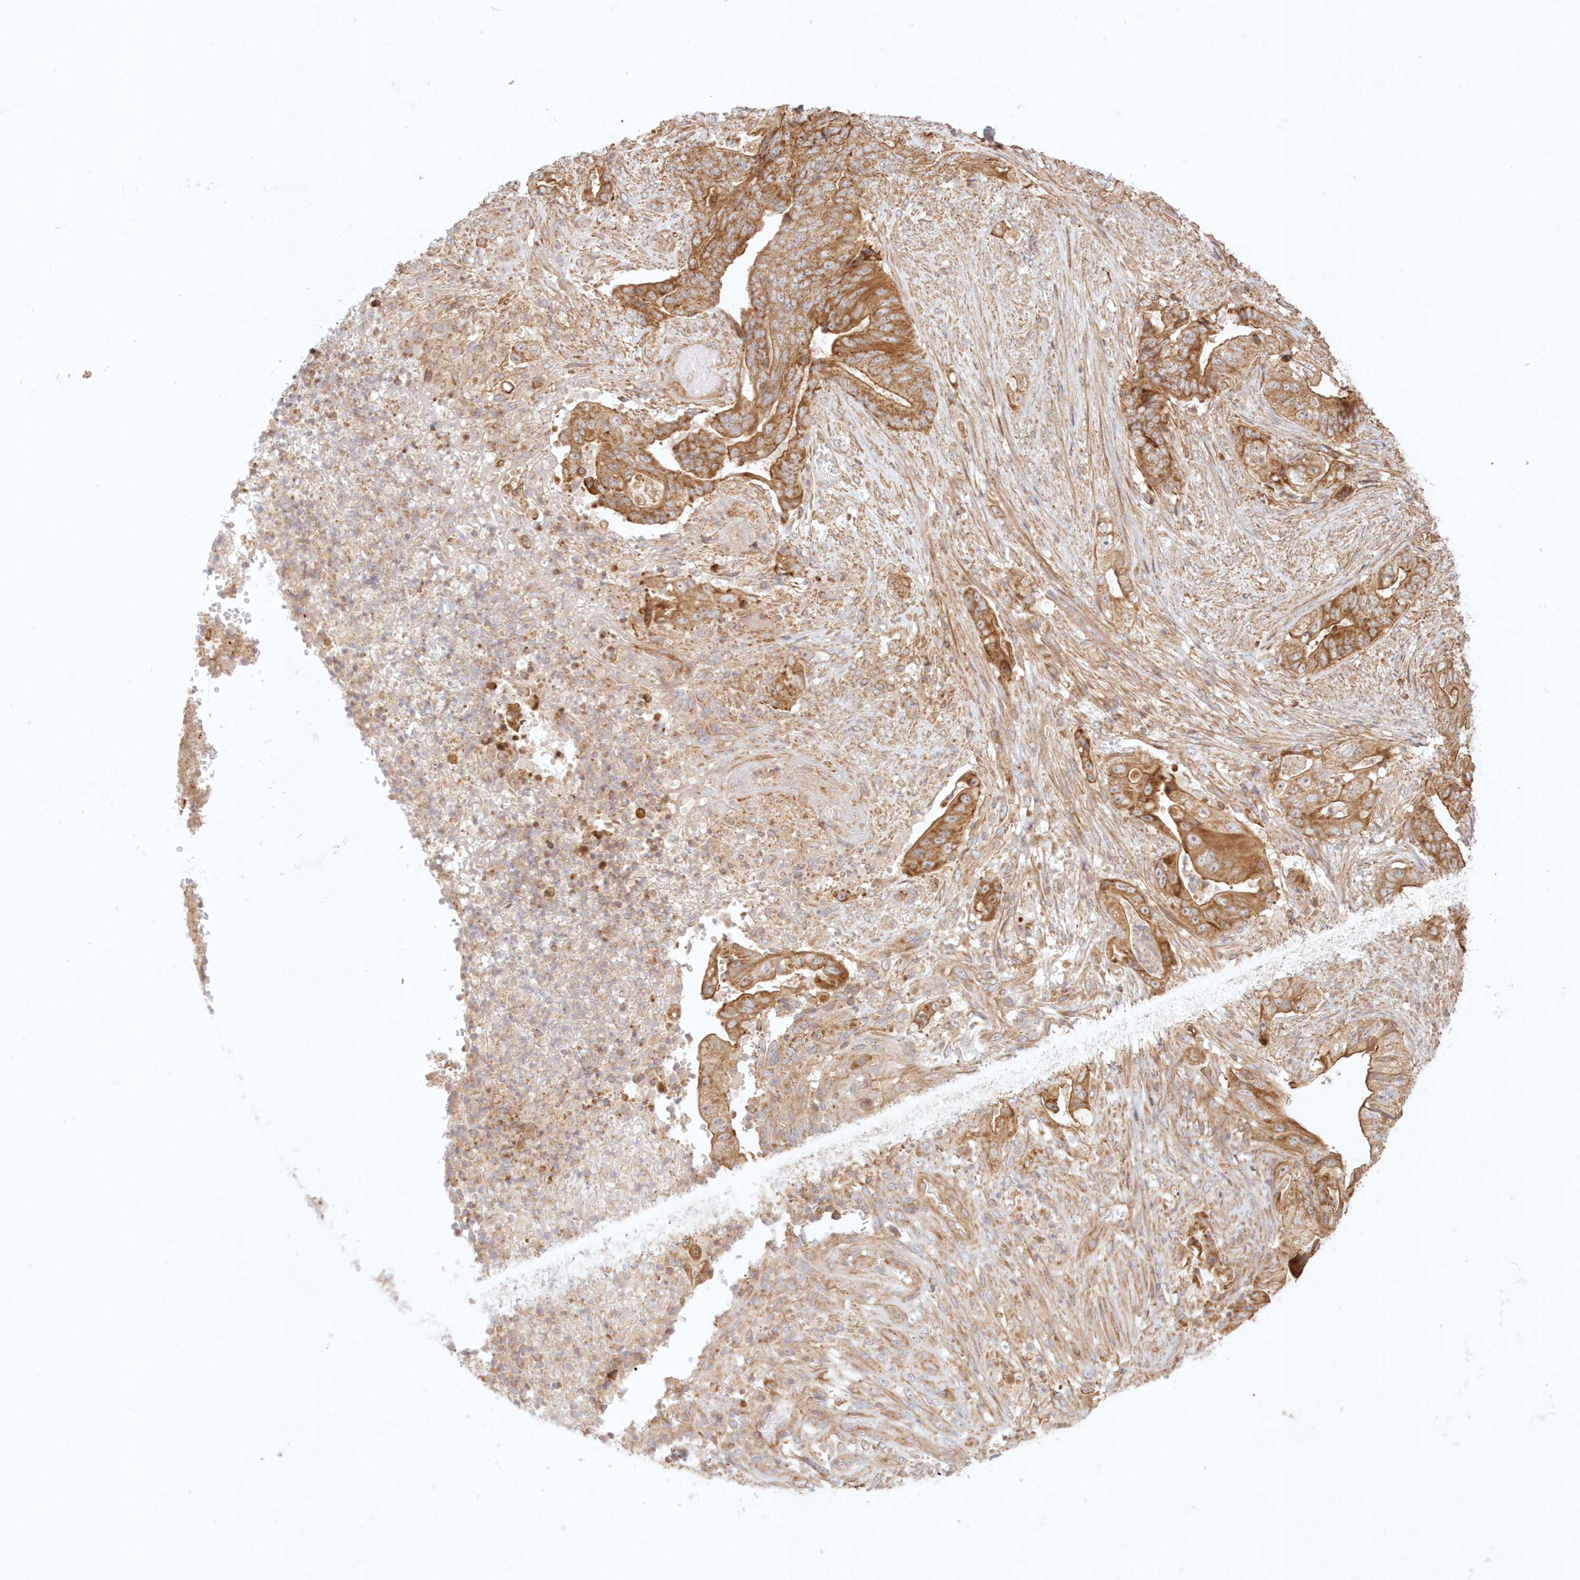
{"staining": {"intensity": "strong", "quantity": ">75%", "location": "cytoplasmic/membranous"}, "tissue": "stomach cancer", "cell_type": "Tumor cells", "image_type": "cancer", "snomed": [{"axis": "morphology", "description": "Adenocarcinoma, NOS"}, {"axis": "topography", "description": "Stomach"}], "caption": "Adenocarcinoma (stomach) stained for a protein shows strong cytoplasmic/membranous positivity in tumor cells. (DAB (3,3'-diaminobenzidine) = brown stain, brightfield microscopy at high magnification).", "gene": "KIAA0232", "patient": {"sex": "female", "age": 73}}